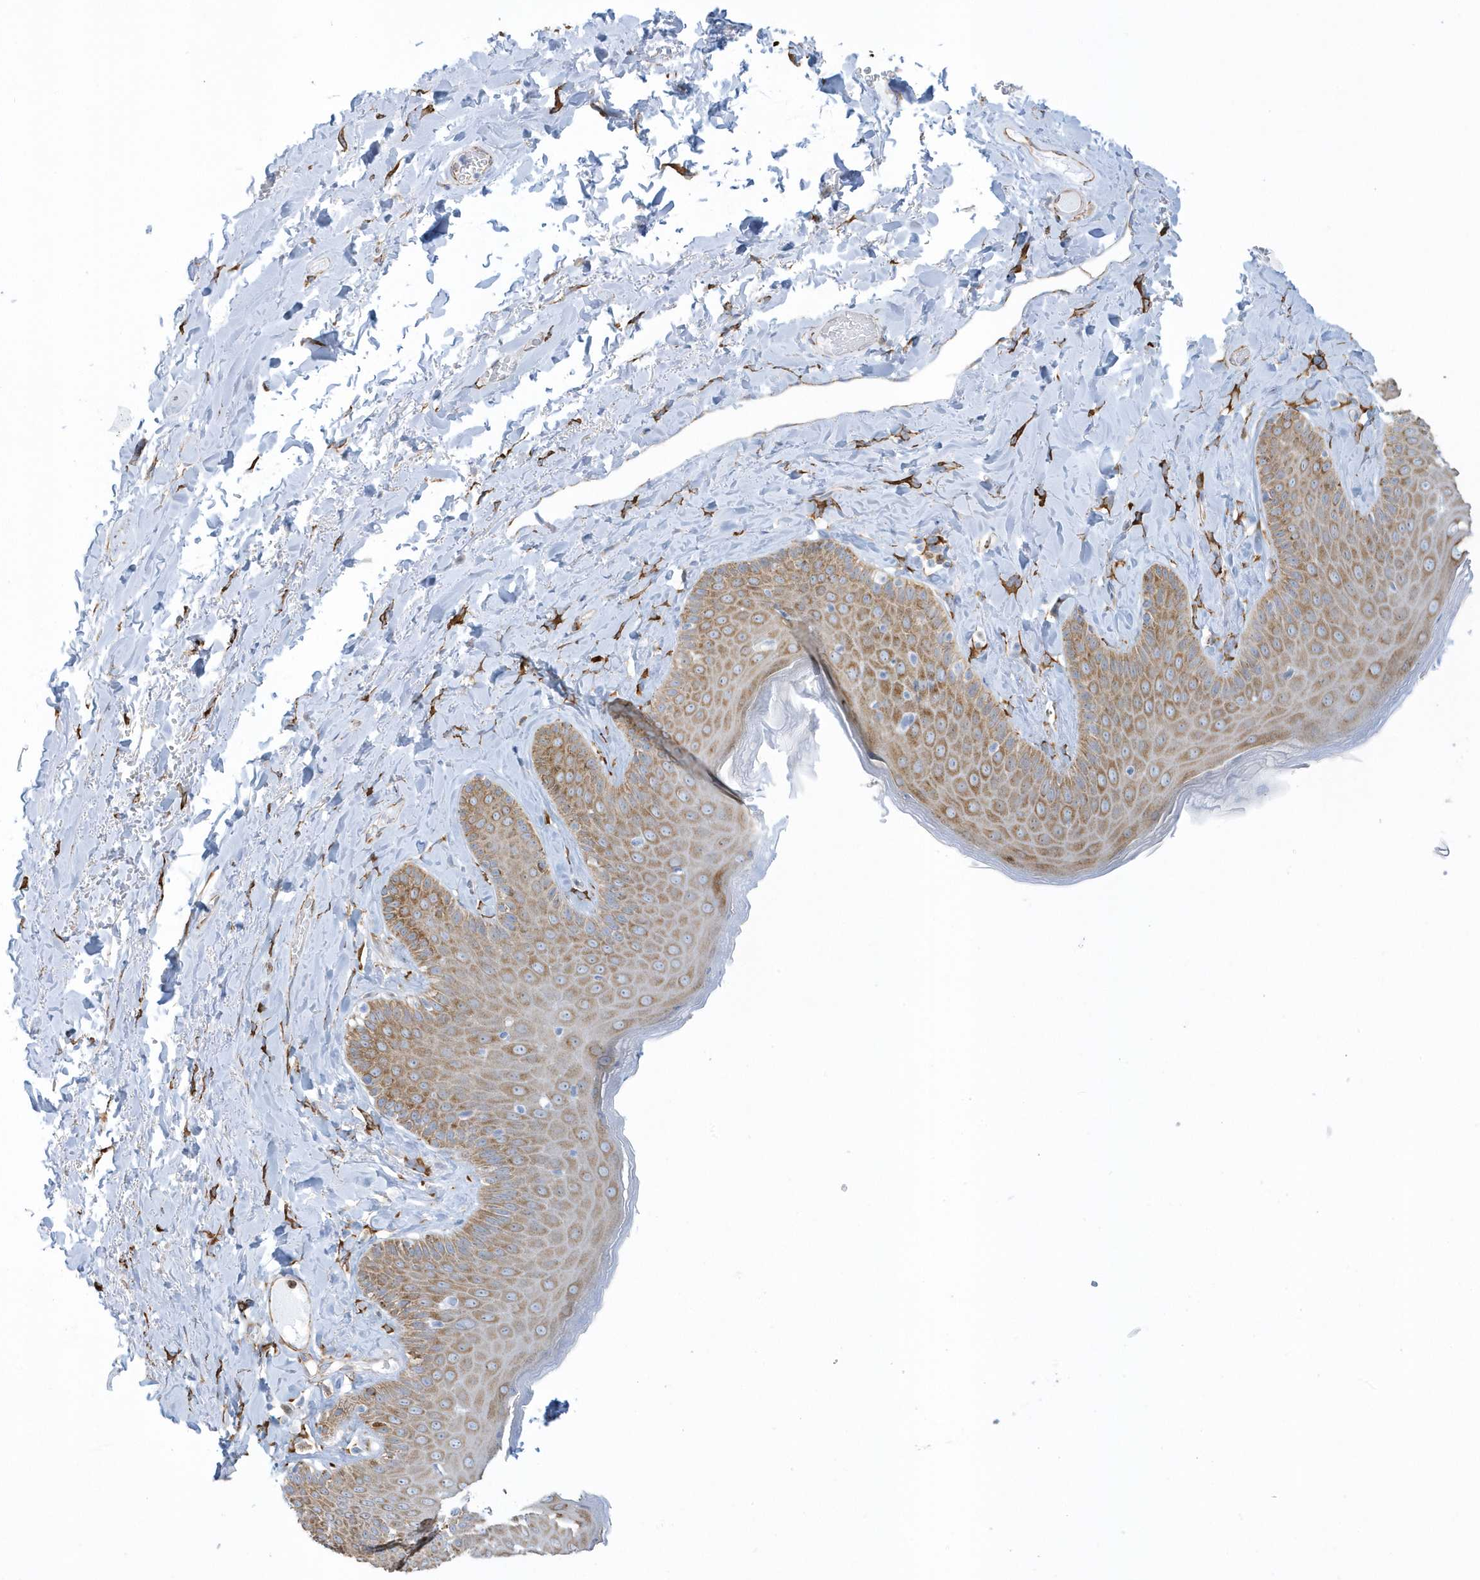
{"staining": {"intensity": "moderate", "quantity": ">75%", "location": "cytoplasmic/membranous"}, "tissue": "skin", "cell_type": "Epidermal cells", "image_type": "normal", "snomed": [{"axis": "morphology", "description": "Normal tissue, NOS"}, {"axis": "topography", "description": "Anal"}], "caption": "About >75% of epidermal cells in benign human skin show moderate cytoplasmic/membranous protein staining as visualized by brown immunohistochemical staining.", "gene": "DCAF1", "patient": {"sex": "male", "age": 69}}